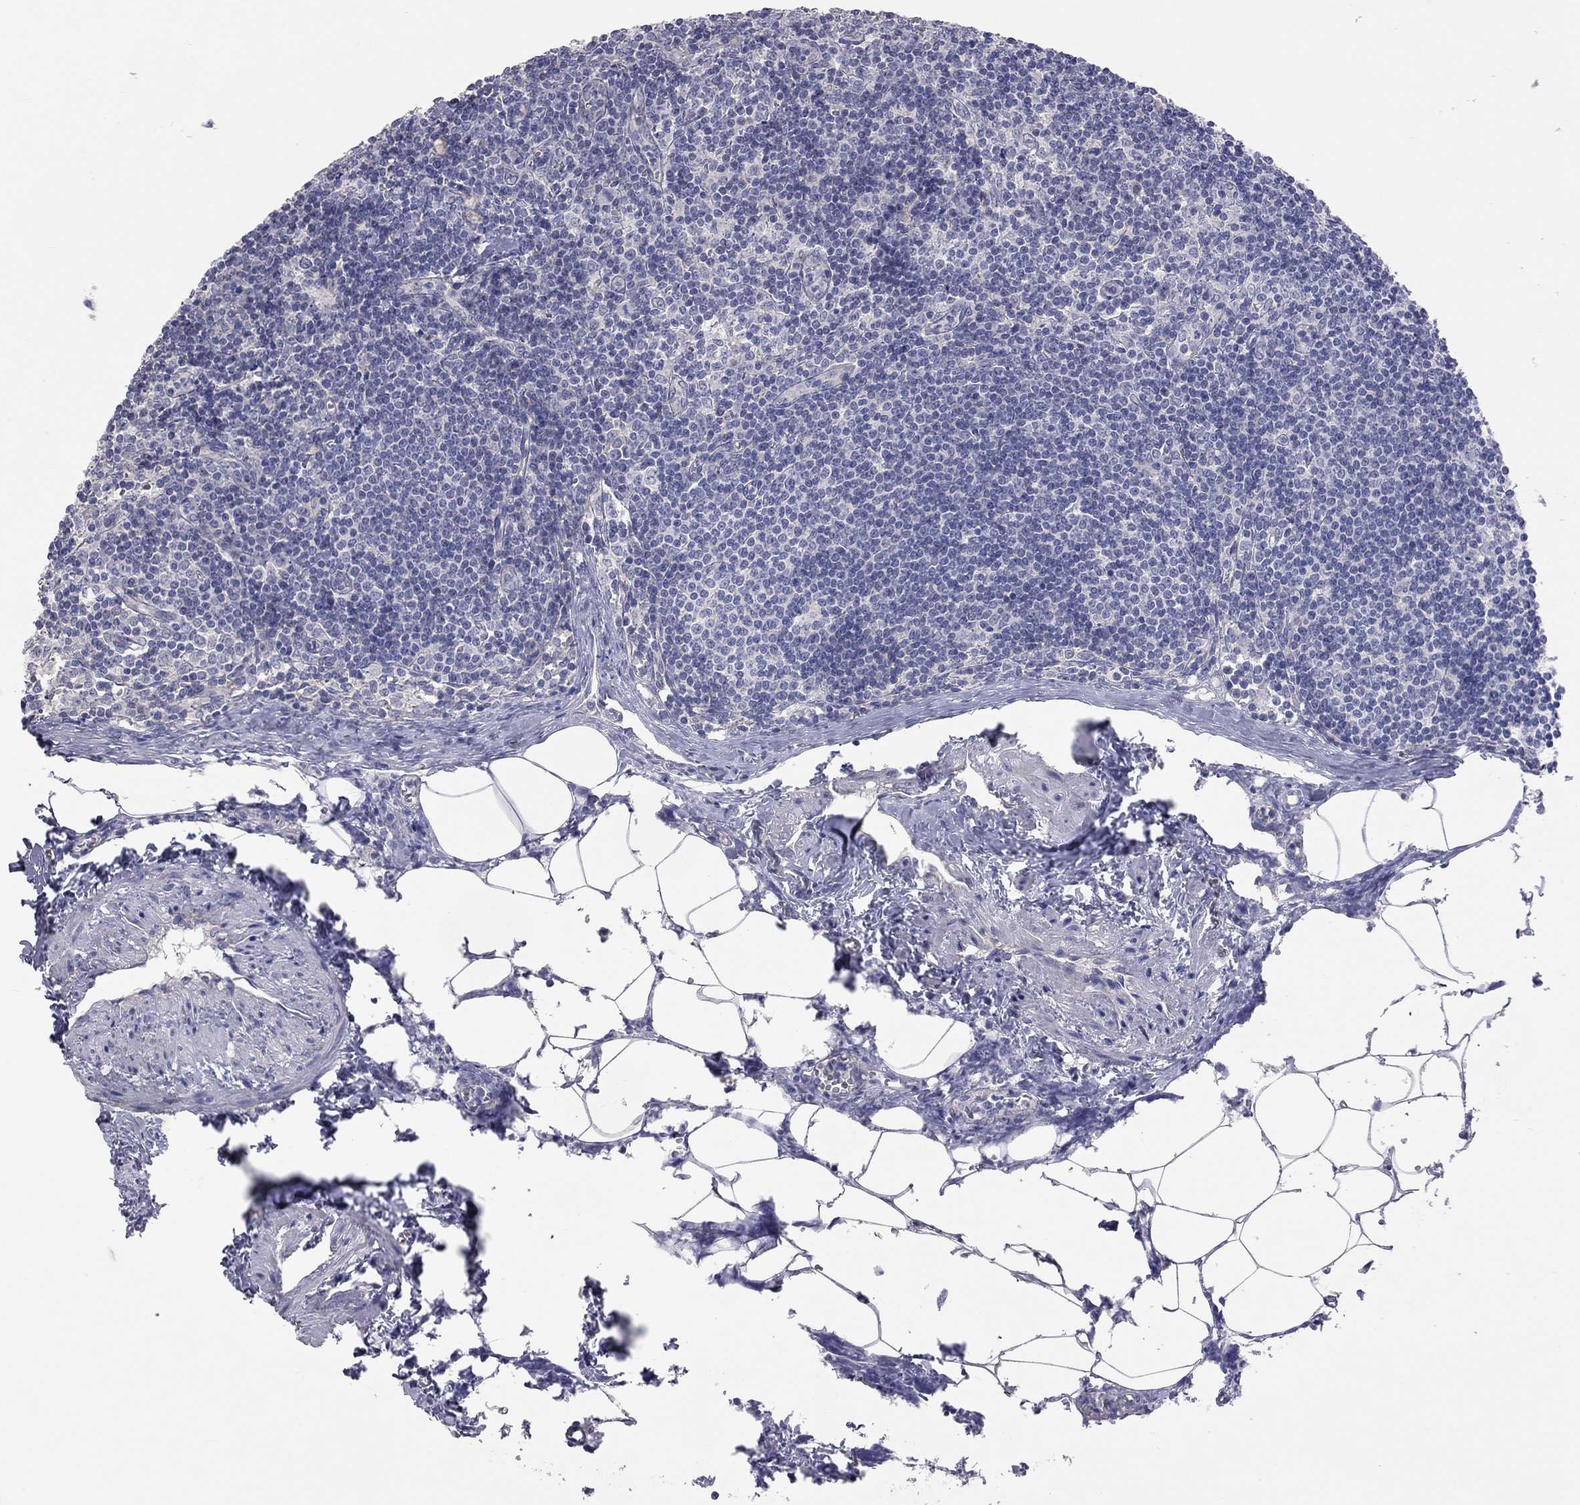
{"staining": {"intensity": "negative", "quantity": "none", "location": "none"}, "tissue": "lymph node", "cell_type": "Germinal center cells", "image_type": "normal", "snomed": [{"axis": "morphology", "description": "Normal tissue, NOS"}, {"axis": "topography", "description": "Lymph node"}], "caption": "A histopathology image of human lymph node is negative for staining in germinal center cells. (DAB IHC, high magnification).", "gene": "KCNB1", "patient": {"sex": "female", "age": 51}}